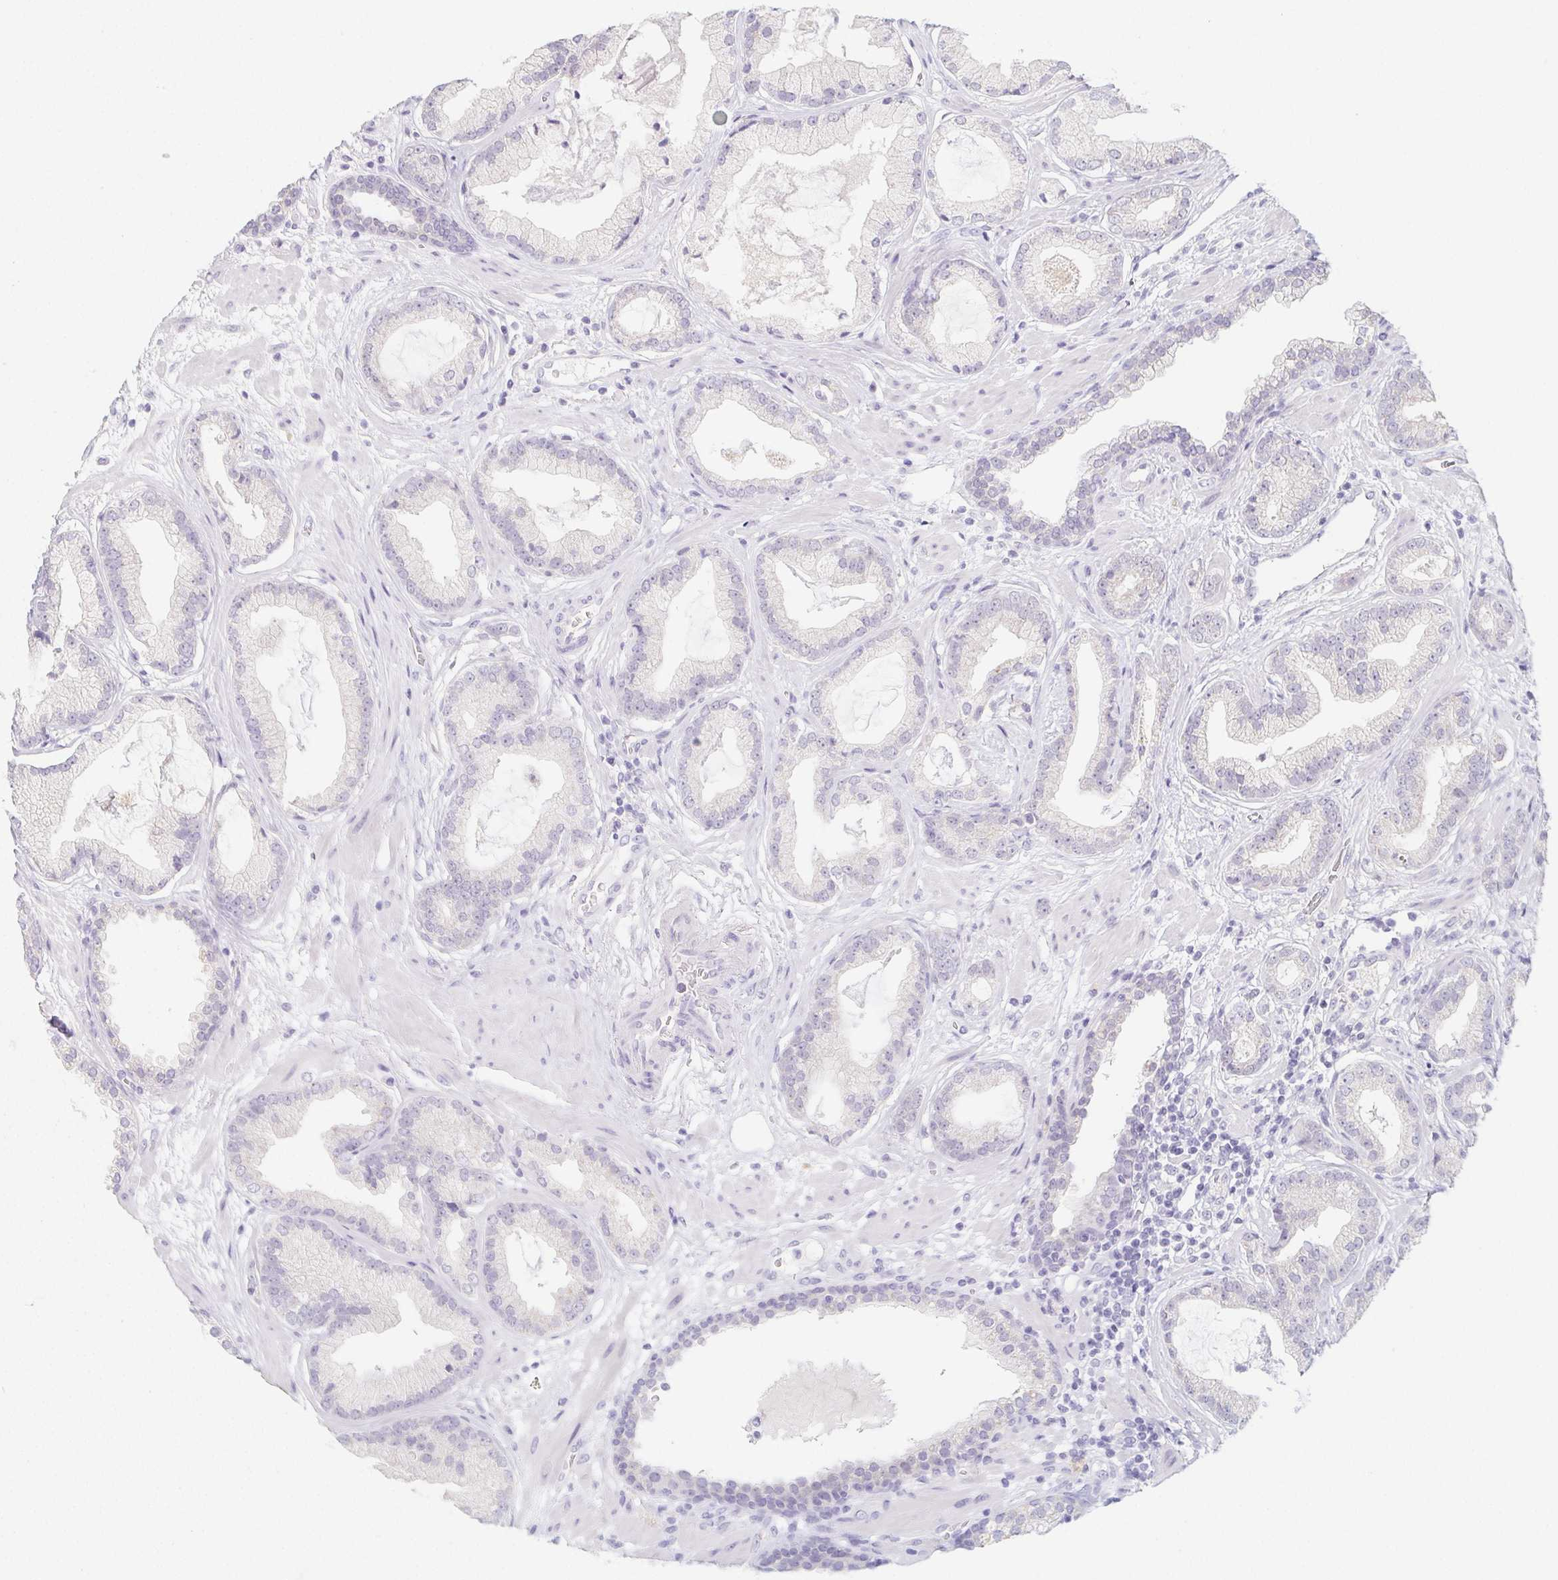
{"staining": {"intensity": "negative", "quantity": "none", "location": "none"}, "tissue": "prostate cancer", "cell_type": "Tumor cells", "image_type": "cancer", "snomed": [{"axis": "morphology", "description": "Adenocarcinoma, Low grade"}, {"axis": "topography", "description": "Prostate"}], "caption": "A high-resolution photomicrograph shows immunohistochemistry (IHC) staining of prostate cancer, which reveals no significant expression in tumor cells.", "gene": "GLIPR1L1", "patient": {"sex": "male", "age": 62}}